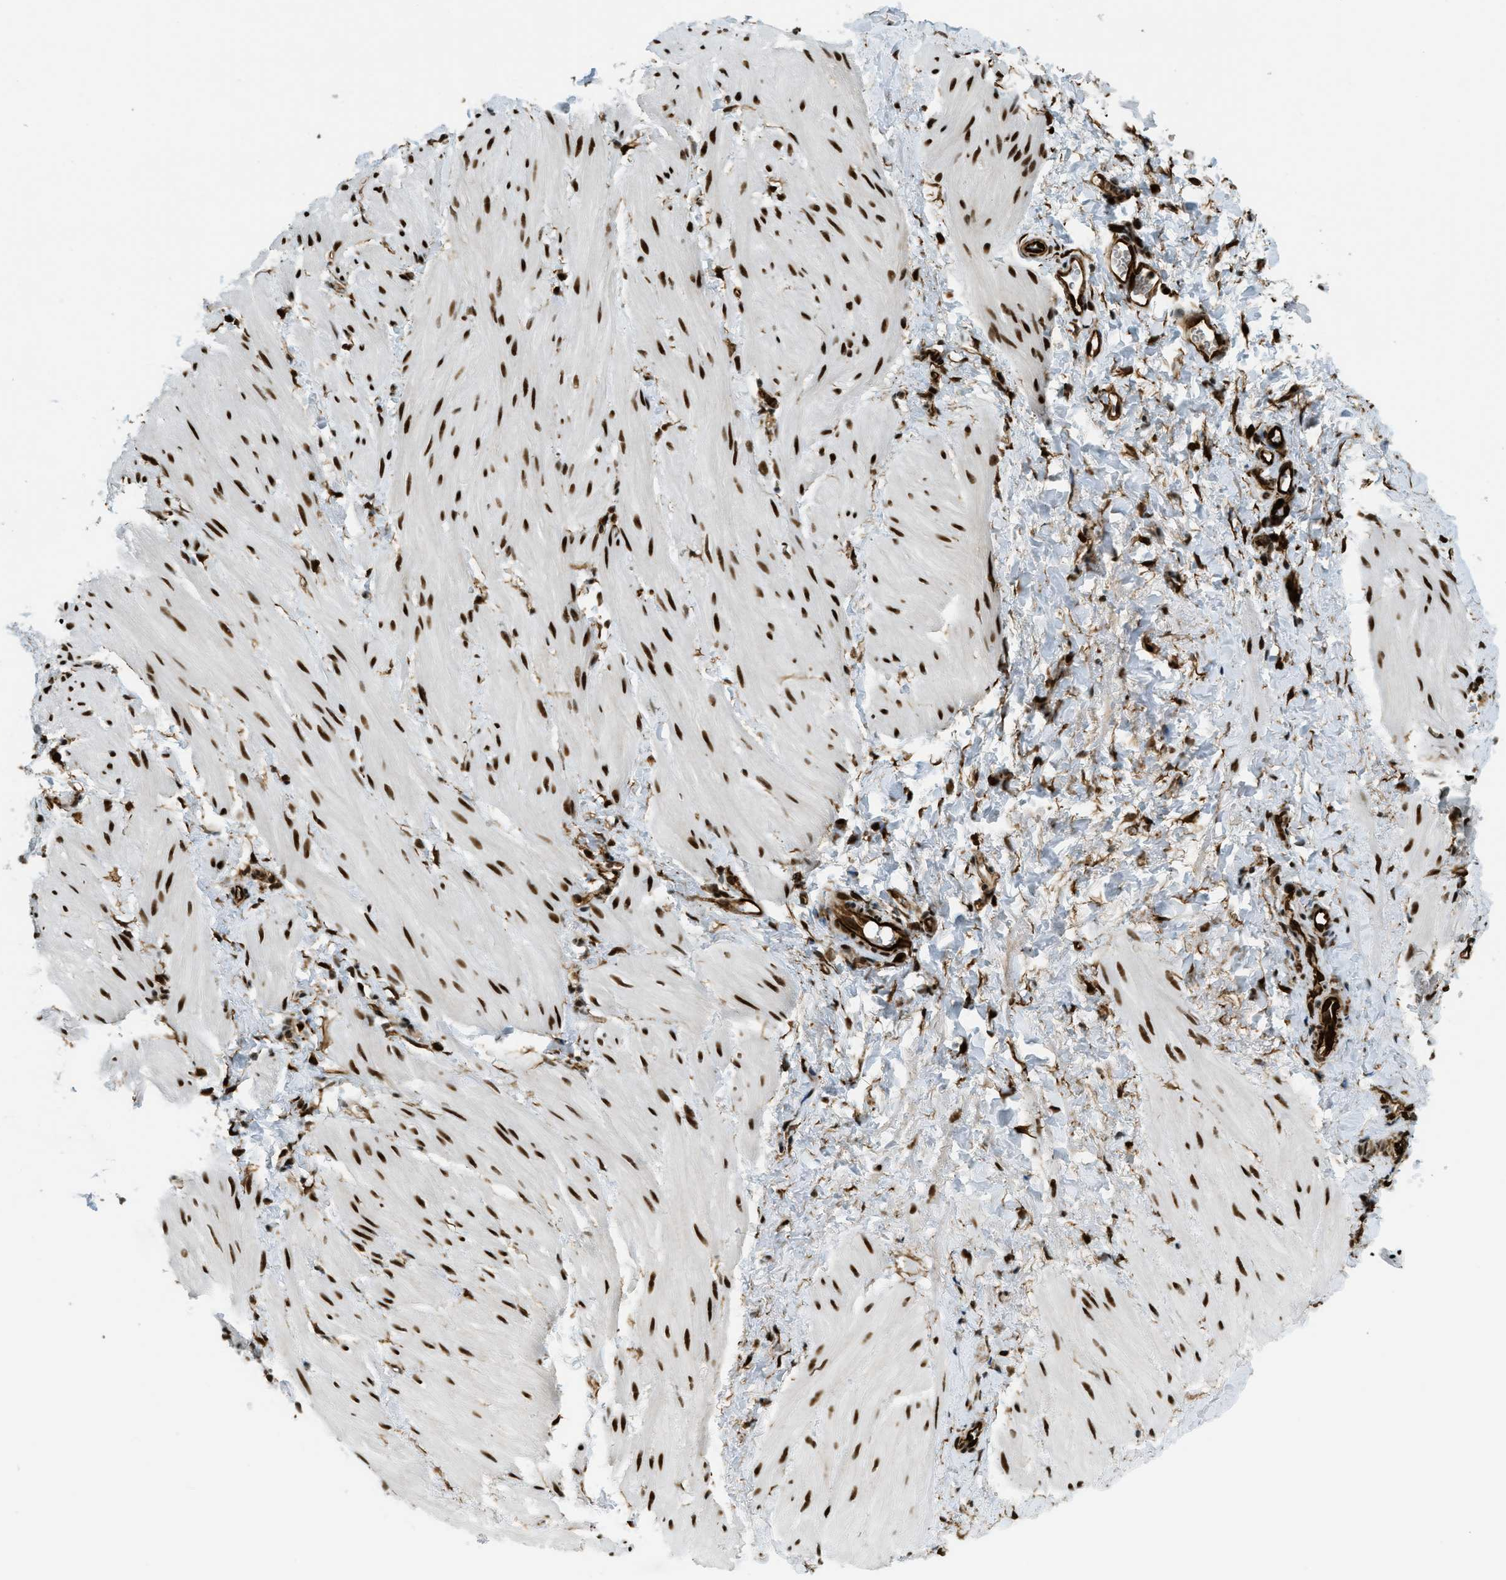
{"staining": {"intensity": "strong", "quantity": ">75%", "location": "nuclear"}, "tissue": "smooth muscle", "cell_type": "Smooth muscle cells", "image_type": "normal", "snomed": [{"axis": "morphology", "description": "Normal tissue, NOS"}, {"axis": "topography", "description": "Smooth muscle"}], "caption": "There is high levels of strong nuclear staining in smooth muscle cells of unremarkable smooth muscle, as demonstrated by immunohistochemical staining (brown color).", "gene": "ZFR", "patient": {"sex": "male", "age": 16}}